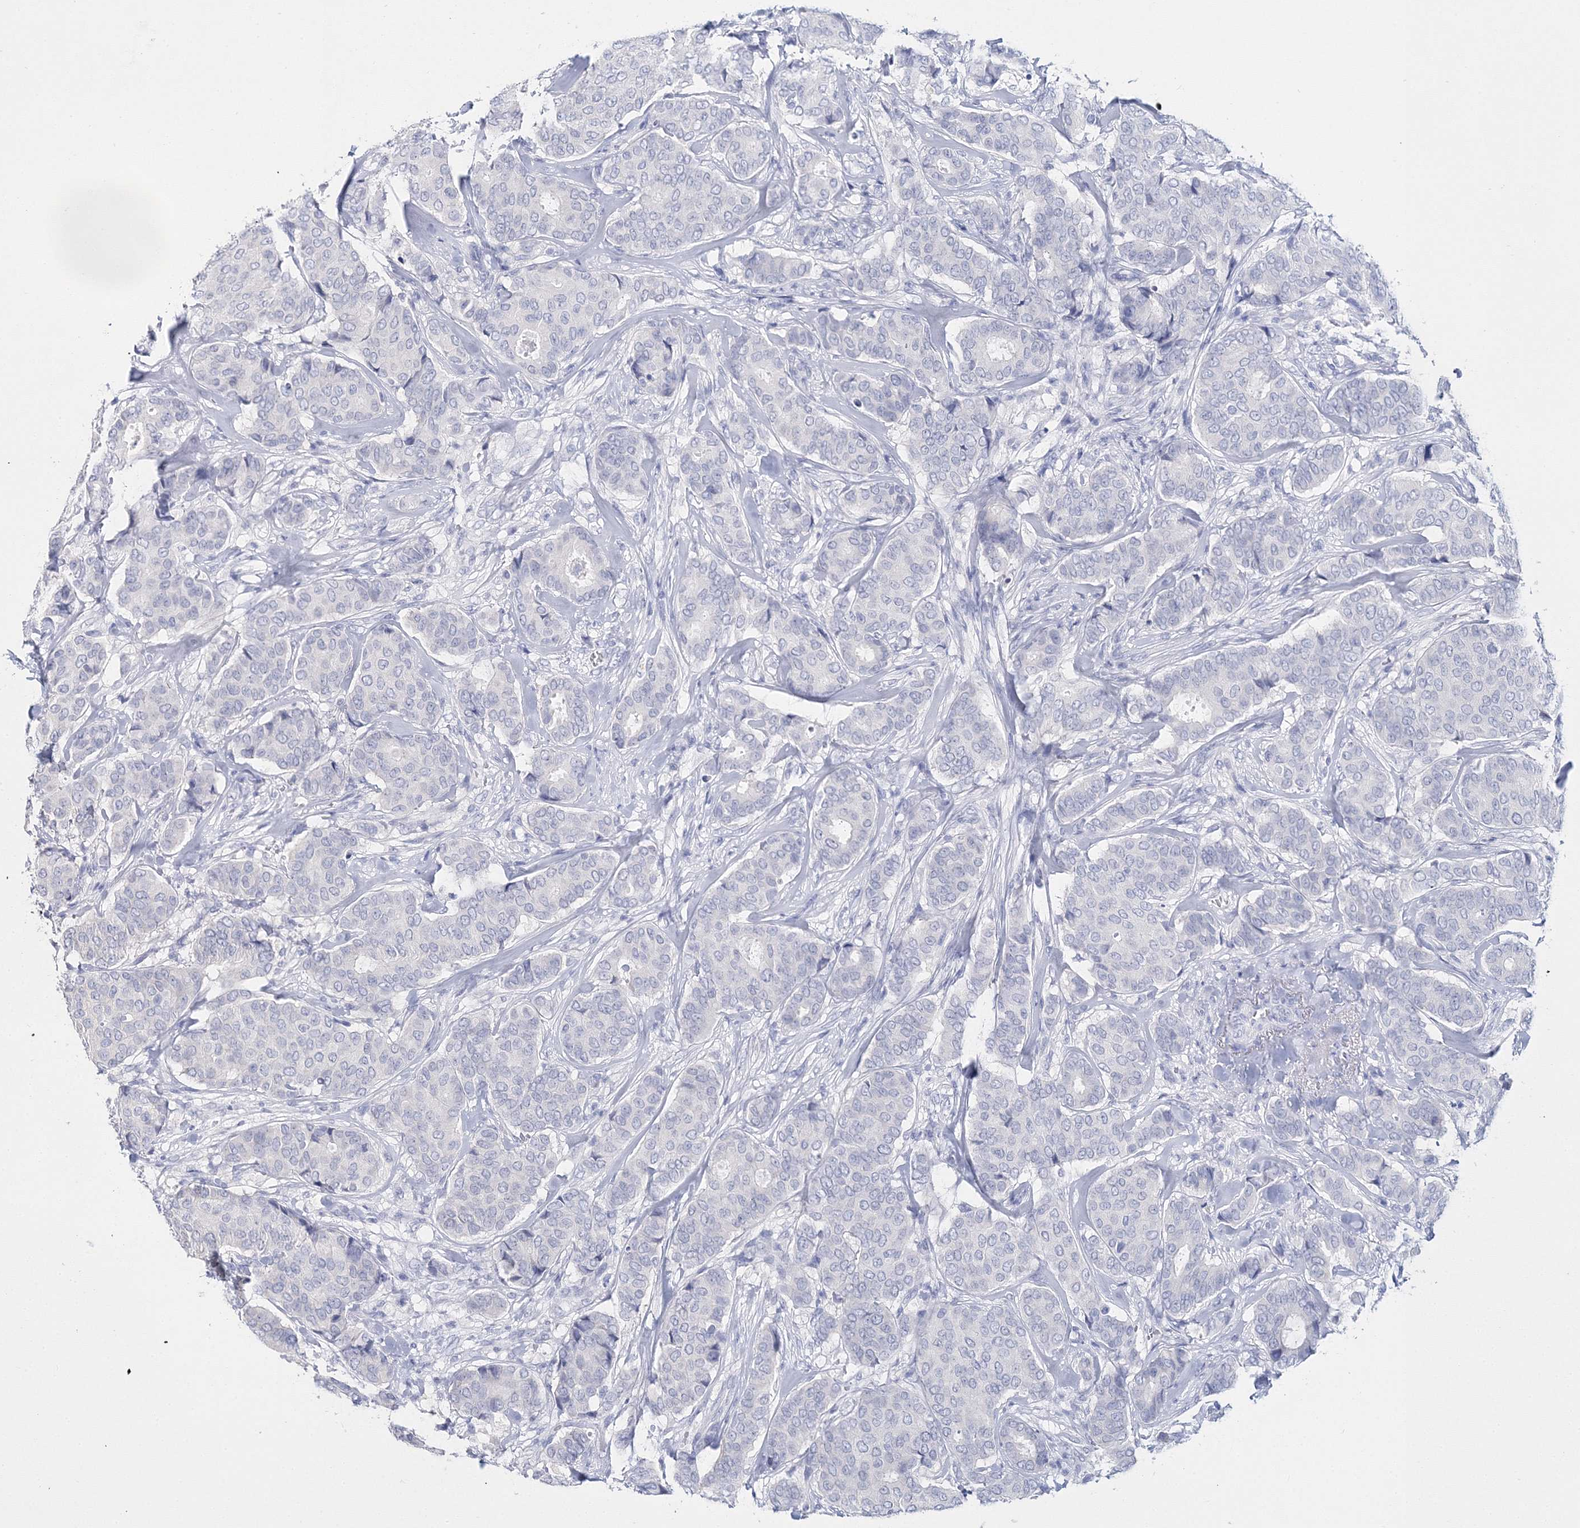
{"staining": {"intensity": "negative", "quantity": "none", "location": "none"}, "tissue": "breast cancer", "cell_type": "Tumor cells", "image_type": "cancer", "snomed": [{"axis": "morphology", "description": "Duct carcinoma"}, {"axis": "topography", "description": "Breast"}], "caption": "Tumor cells are negative for brown protein staining in breast cancer.", "gene": "MYOZ2", "patient": {"sex": "female", "age": 75}}